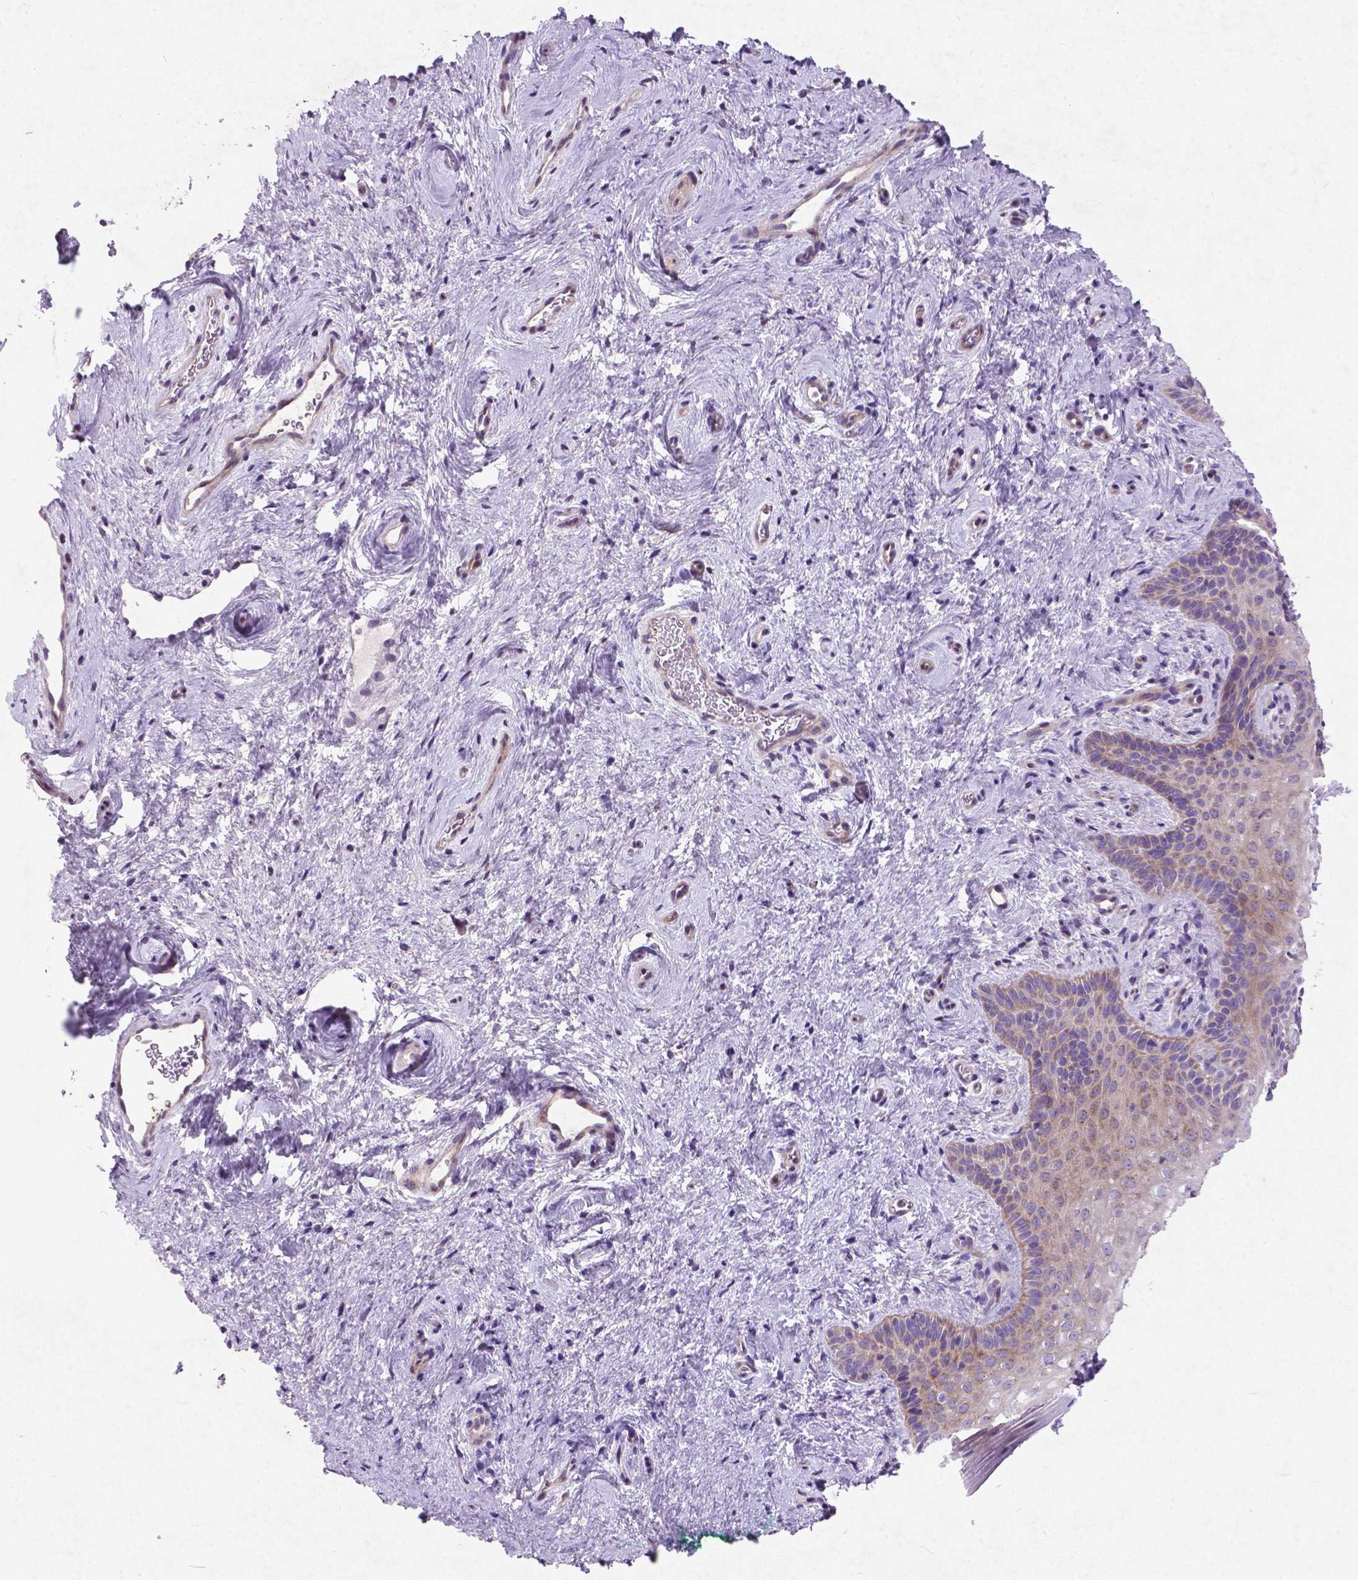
{"staining": {"intensity": "weak", "quantity": "25%-75%", "location": "cytoplasmic/membranous"}, "tissue": "vagina", "cell_type": "Squamous epithelial cells", "image_type": "normal", "snomed": [{"axis": "morphology", "description": "Normal tissue, NOS"}, {"axis": "topography", "description": "Vagina"}], "caption": "A histopathology image showing weak cytoplasmic/membranous staining in about 25%-75% of squamous epithelial cells in benign vagina, as visualized by brown immunohistochemical staining.", "gene": "ATG4D", "patient": {"sex": "female", "age": 45}}